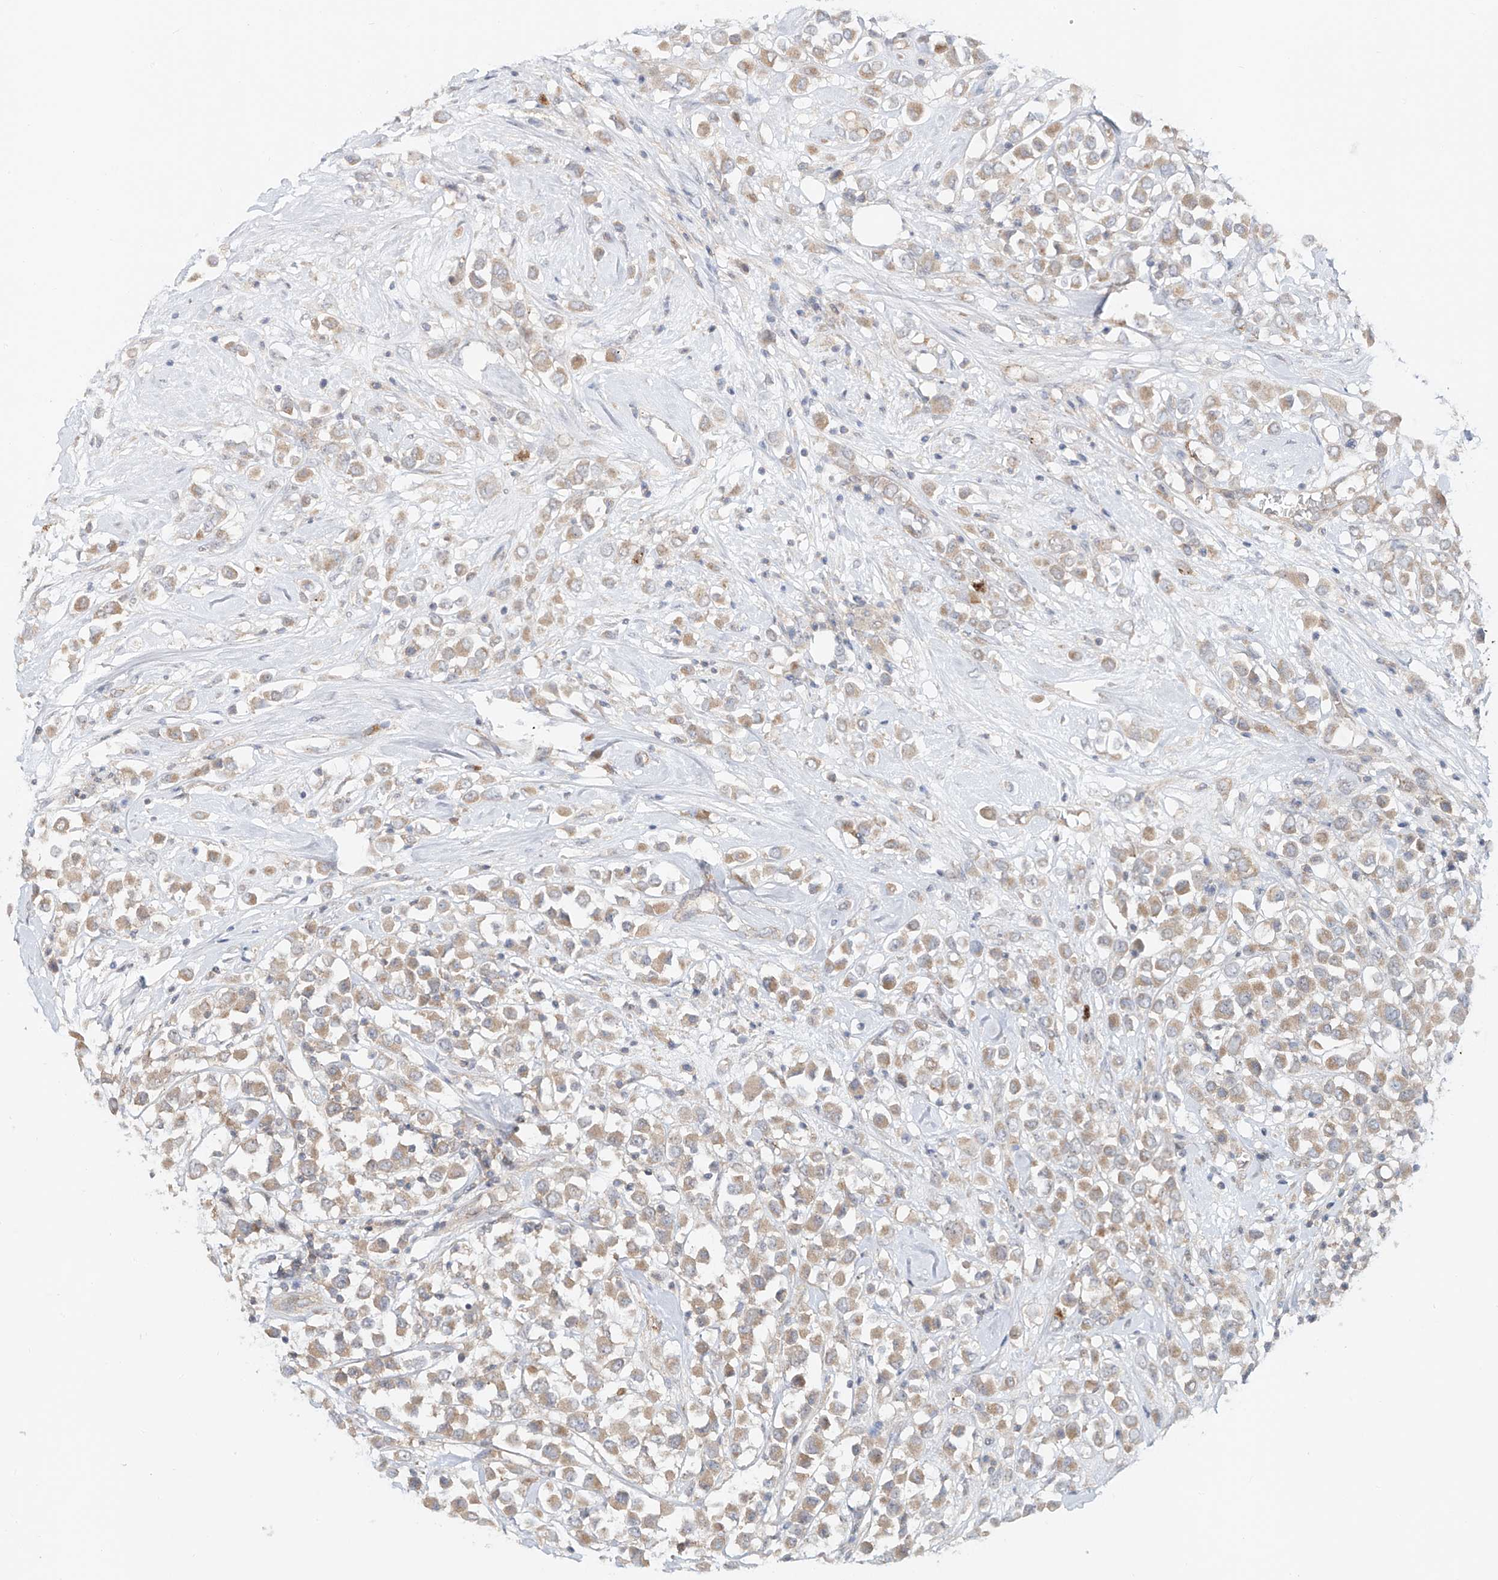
{"staining": {"intensity": "moderate", "quantity": ">75%", "location": "cytoplasmic/membranous"}, "tissue": "breast cancer", "cell_type": "Tumor cells", "image_type": "cancer", "snomed": [{"axis": "morphology", "description": "Duct carcinoma"}, {"axis": "topography", "description": "Breast"}], "caption": "Moderate cytoplasmic/membranous staining is seen in about >75% of tumor cells in breast cancer.", "gene": "TJAP1", "patient": {"sex": "female", "age": 61}}